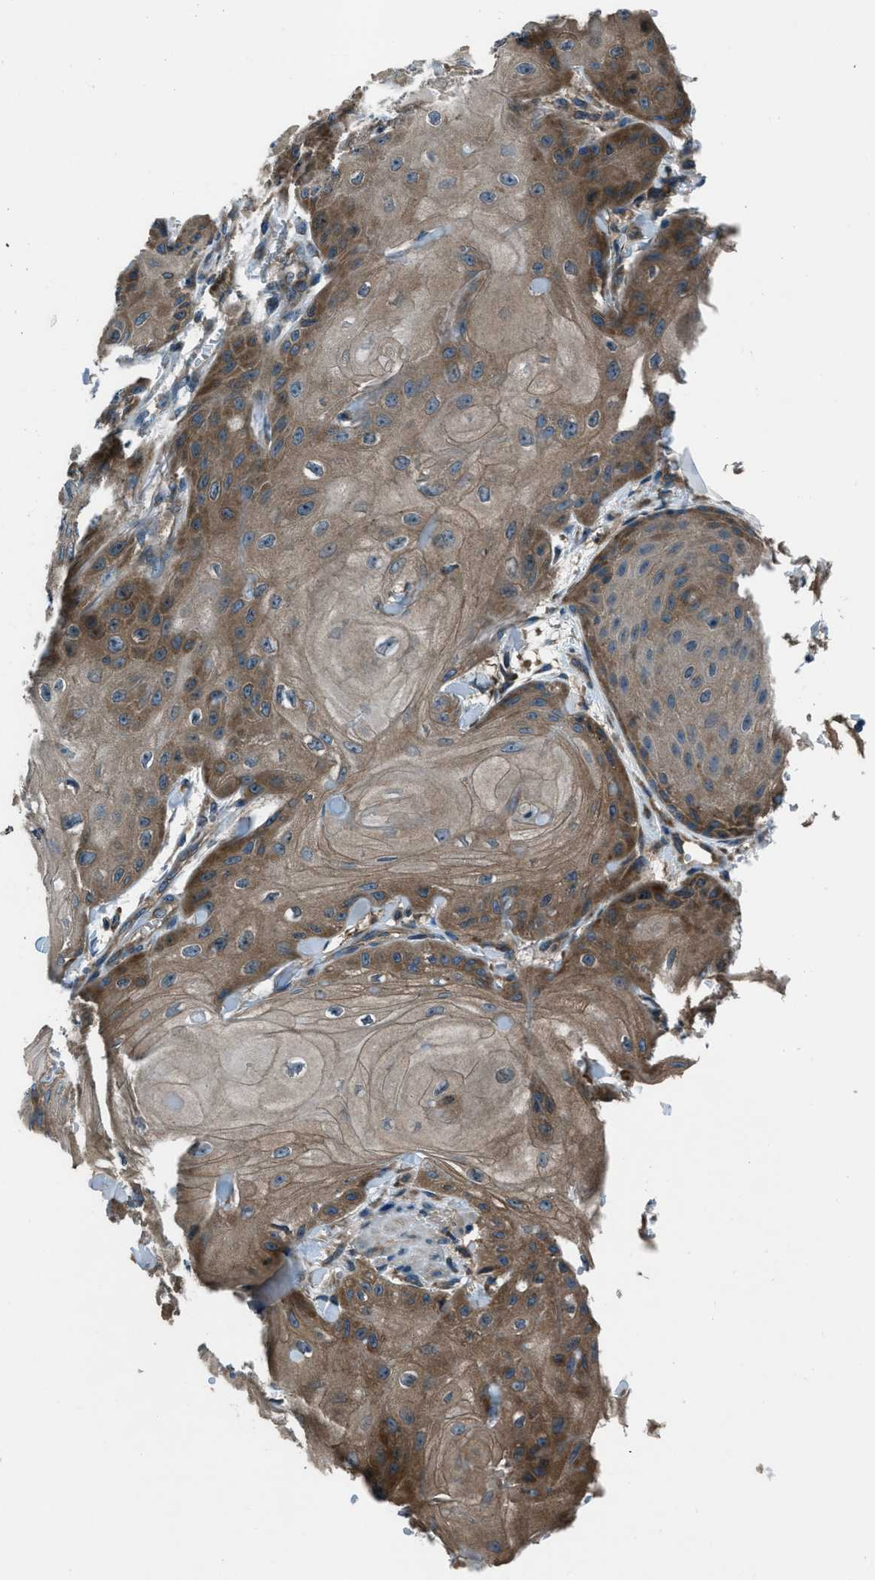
{"staining": {"intensity": "moderate", "quantity": ">75%", "location": "cytoplasmic/membranous"}, "tissue": "skin cancer", "cell_type": "Tumor cells", "image_type": "cancer", "snomed": [{"axis": "morphology", "description": "Squamous cell carcinoma, NOS"}, {"axis": "topography", "description": "Skin"}], "caption": "Skin cancer was stained to show a protein in brown. There is medium levels of moderate cytoplasmic/membranous expression in approximately >75% of tumor cells.", "gene": "ARFGAP2", "patient": {"sex": "male", "age": 74}}